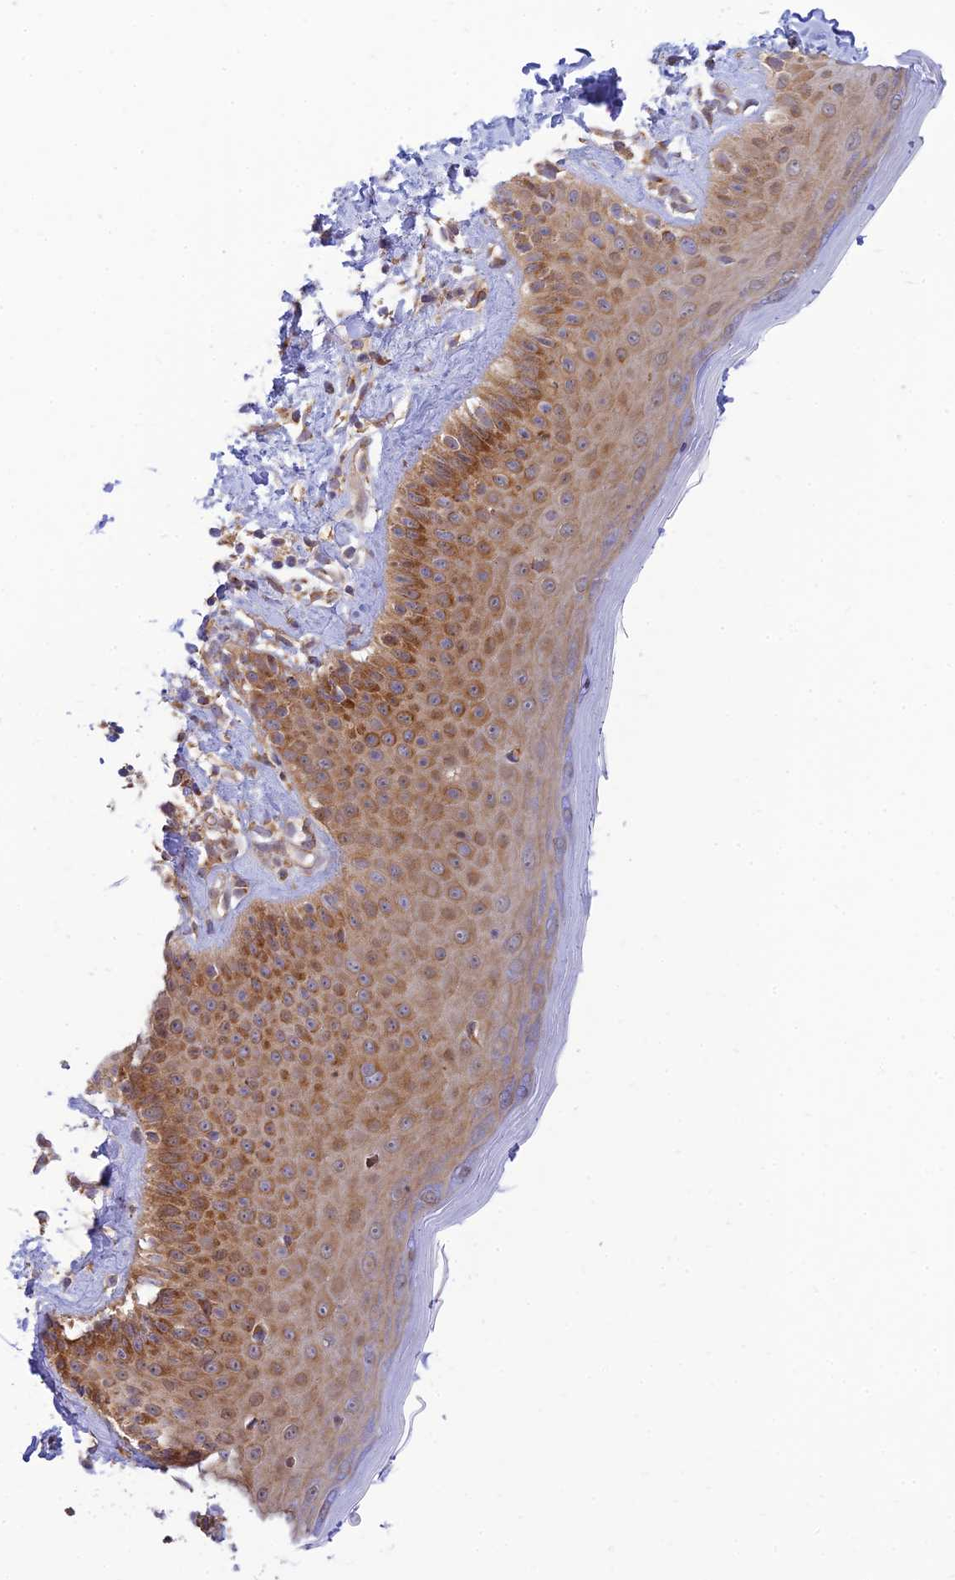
{"staining": {"intensity": "moderate", "quantity": ">75%", "location": "cytoplasmic/membranous"}, "tissue": "skin", "cell_type": "Fibroblasts", "image_type": "normal", "snomed": [{"axis": "morphology", "description": "Normal tissue, NOS"}, {"axis": "topography", "description": "Skin"}], "caption": "The immunohistochemical stain shows moderate cytoplasmic/membranous staining in fibroblasts of normal skin.", "gene": "HOOK2", "patient": {"sex": "male", "age": 52}}